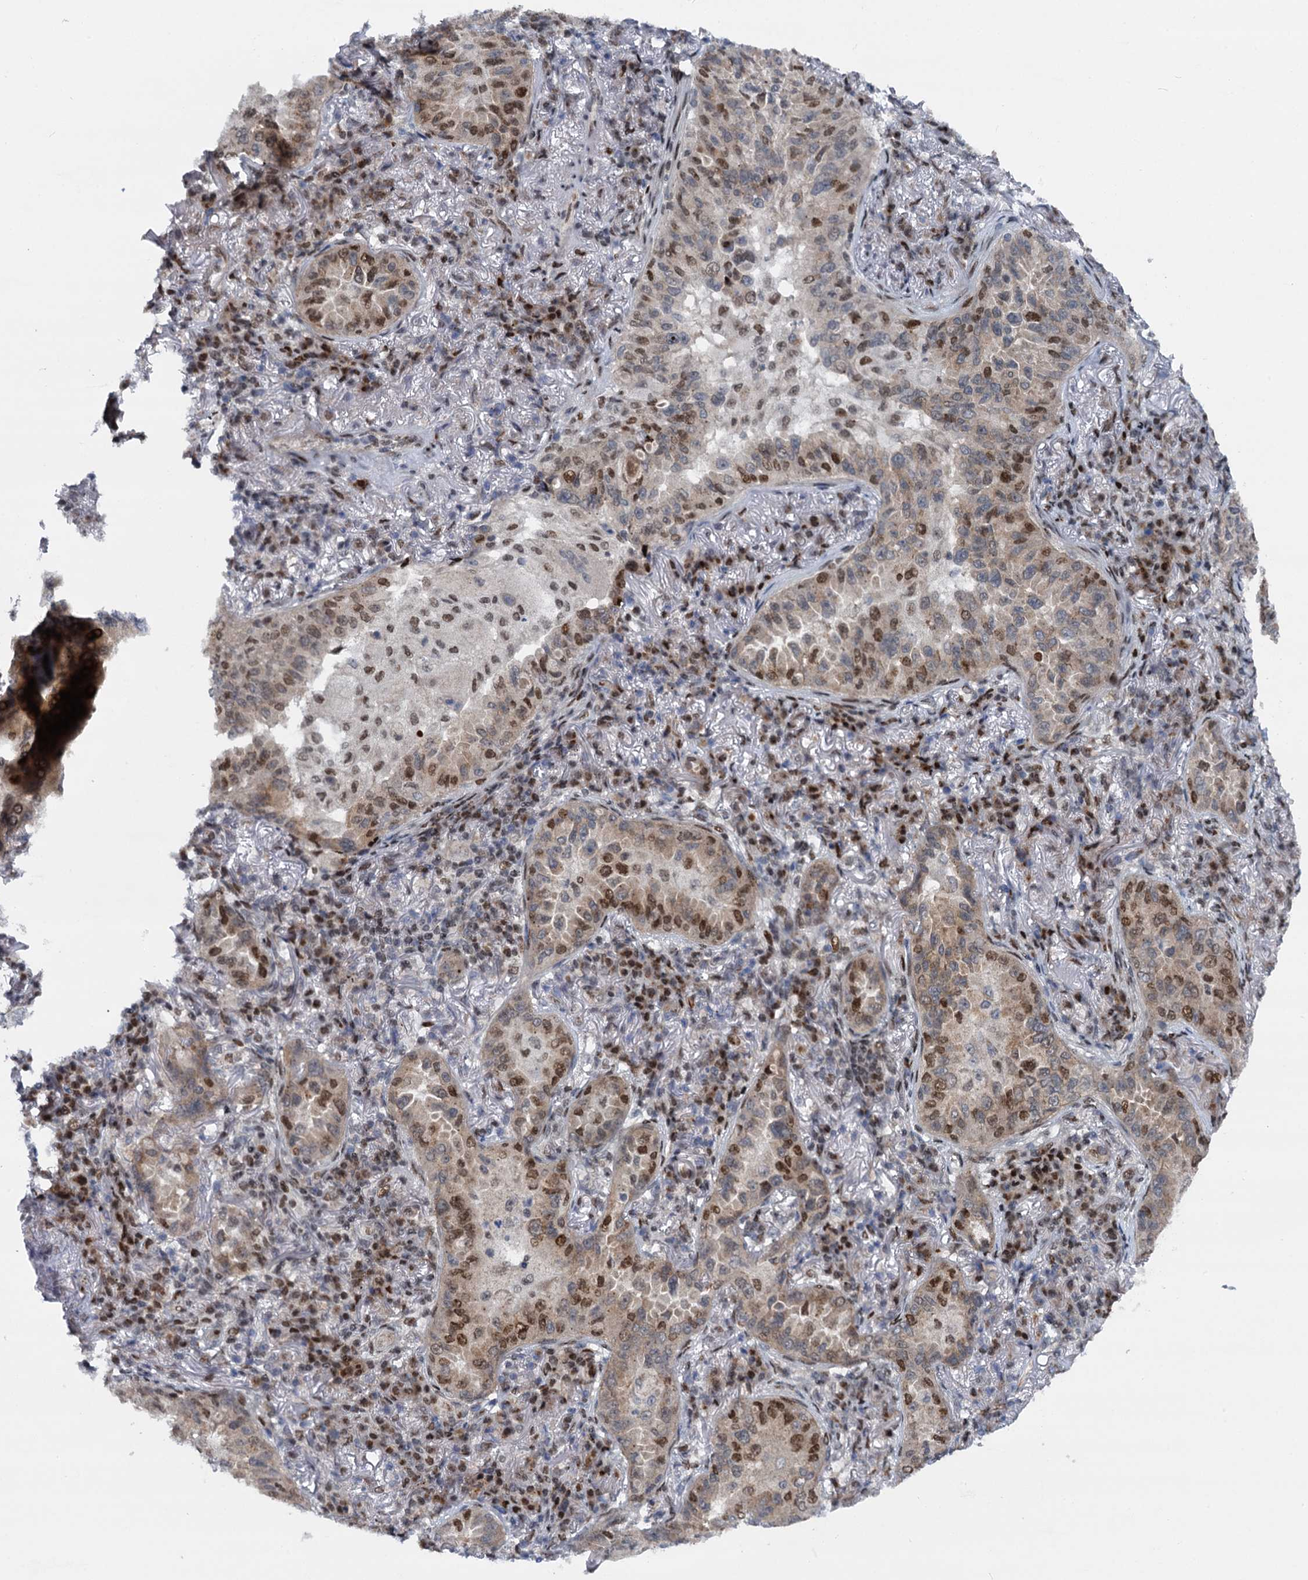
{"staining": {"intensity": "moderate", "quantity": "25%-75%", "location": "cytoplasmic/membranous,nuclear"}, "tissue": "lung cancer", "cell_type": "Tumor cells", "image_type": "cancer", "snomed": [{"axis": "morphology", "description": "Adenocarcinoma, NOS"}, {"axis": "topography", "description": "Lung"}], "caption": "This histopathology image exhibits lung cancer (adenocarcinoma) stained with immunohistochemistry (IHC) to label a protein in brown. The cytoplasmic/membranous and nuclear of tumor cells show moderate positivity for the protein. Nuclei are counter-stained blue.", "gene": "RUFY2", "patient": {"sex": "female", "age": 69}}